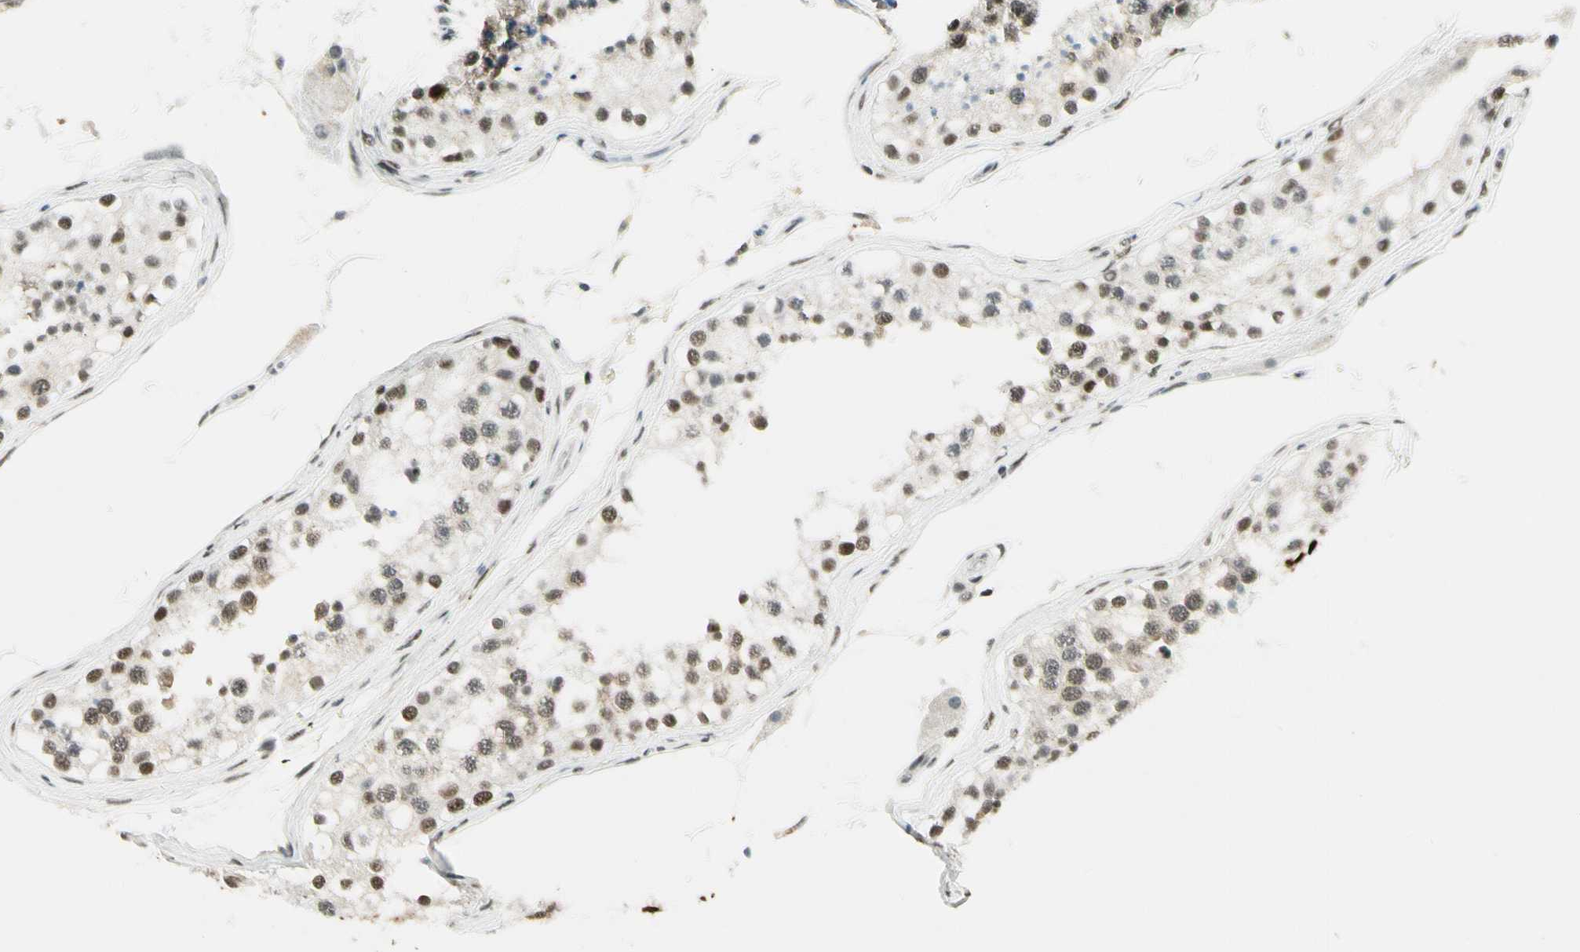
{"staining": {"intensity": "strong", "quantity": ">75%", "location": "nuclear"}, "tissue": "testis", "cell_type": "Cells in seminiferous ducts", "image_type": "normal", "snomed": [{"axis": "morphology", "description": "Normal tissue, NOS"}, {"axis": "topography", "description": "Testis"}], "caption": "The histopathology image exhibits staining of benign testis, revealing strong nuclear protein positivity (brown color) within cells in seminiferous ducts.", "gene": "FUS", "patient": {"sex": "male", "age": 68}}